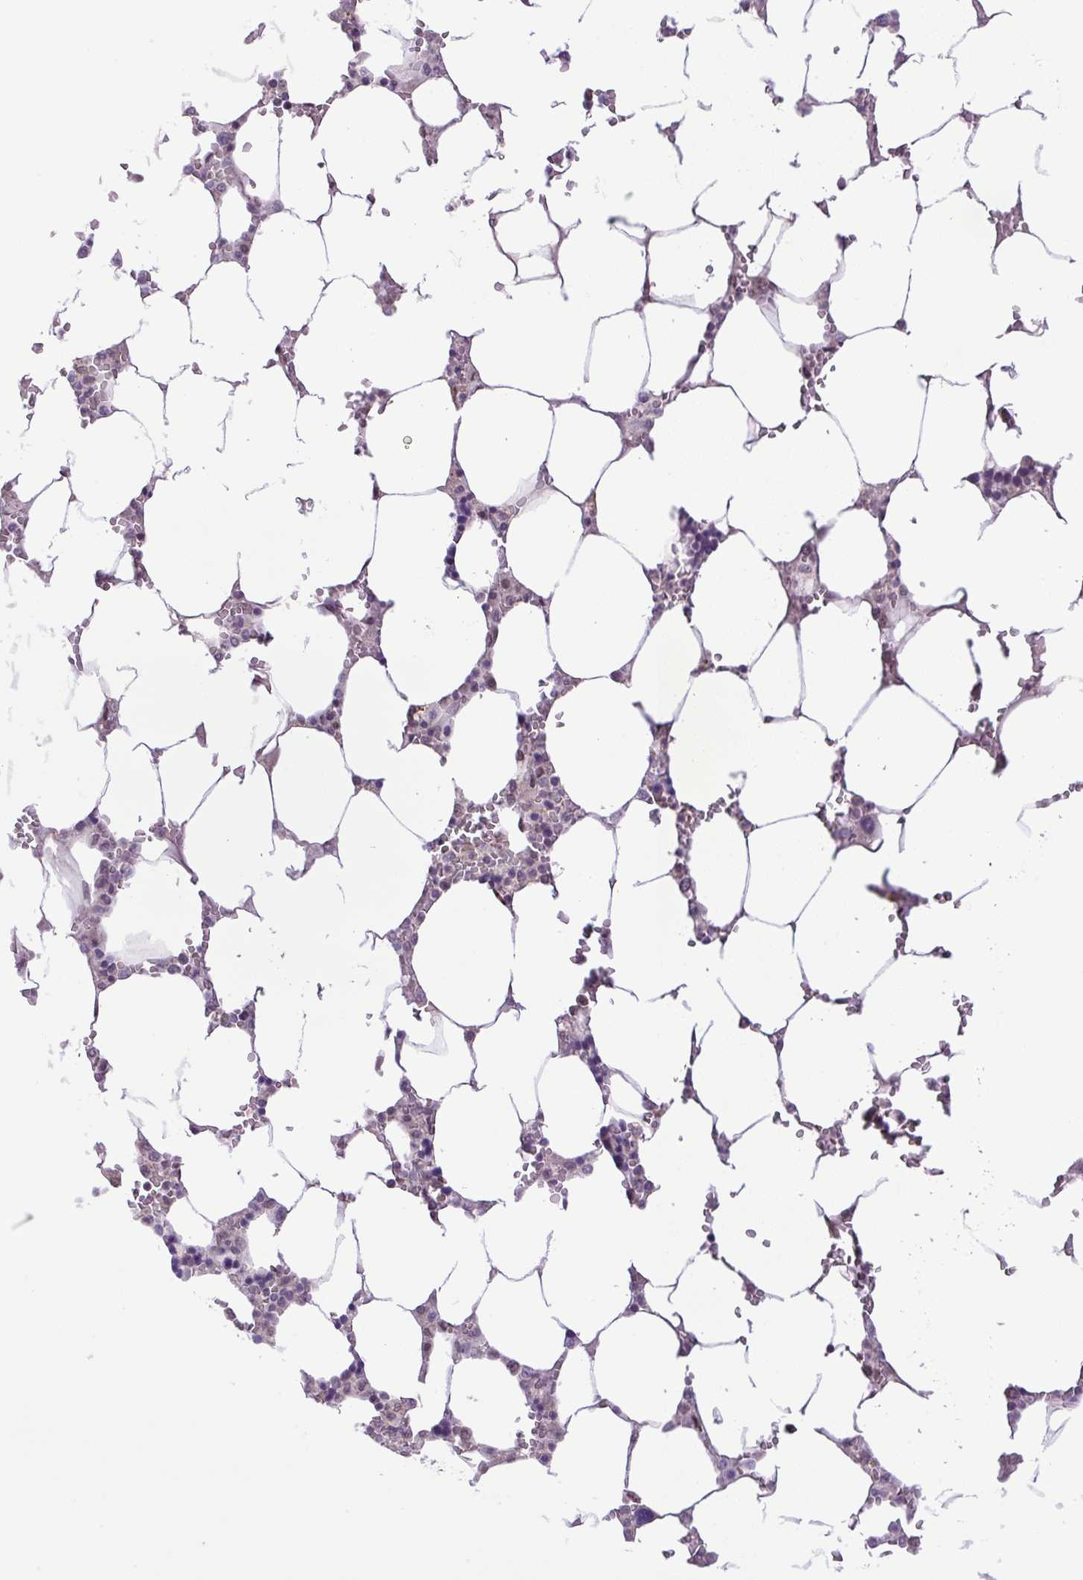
{"staining": {"intensity": "weak", "quantity": "<25%", "location": "nuclear"}, "tissue": "bone marrow", "cell_type": "Hematopoietic cells", "image_type": "normal", "snomed": [{"axis": "morphology", "description": "Normal tissue, NOS"}, {"axis": "topography", "description": "Bone marrow"}], "caption": "Hematopoietic cells are negative for protein expression in benign human bone marrow. Nuclei are stained in blue.", "gene": "KPNA1", "patient": {"sex": "male", "age": 64}}